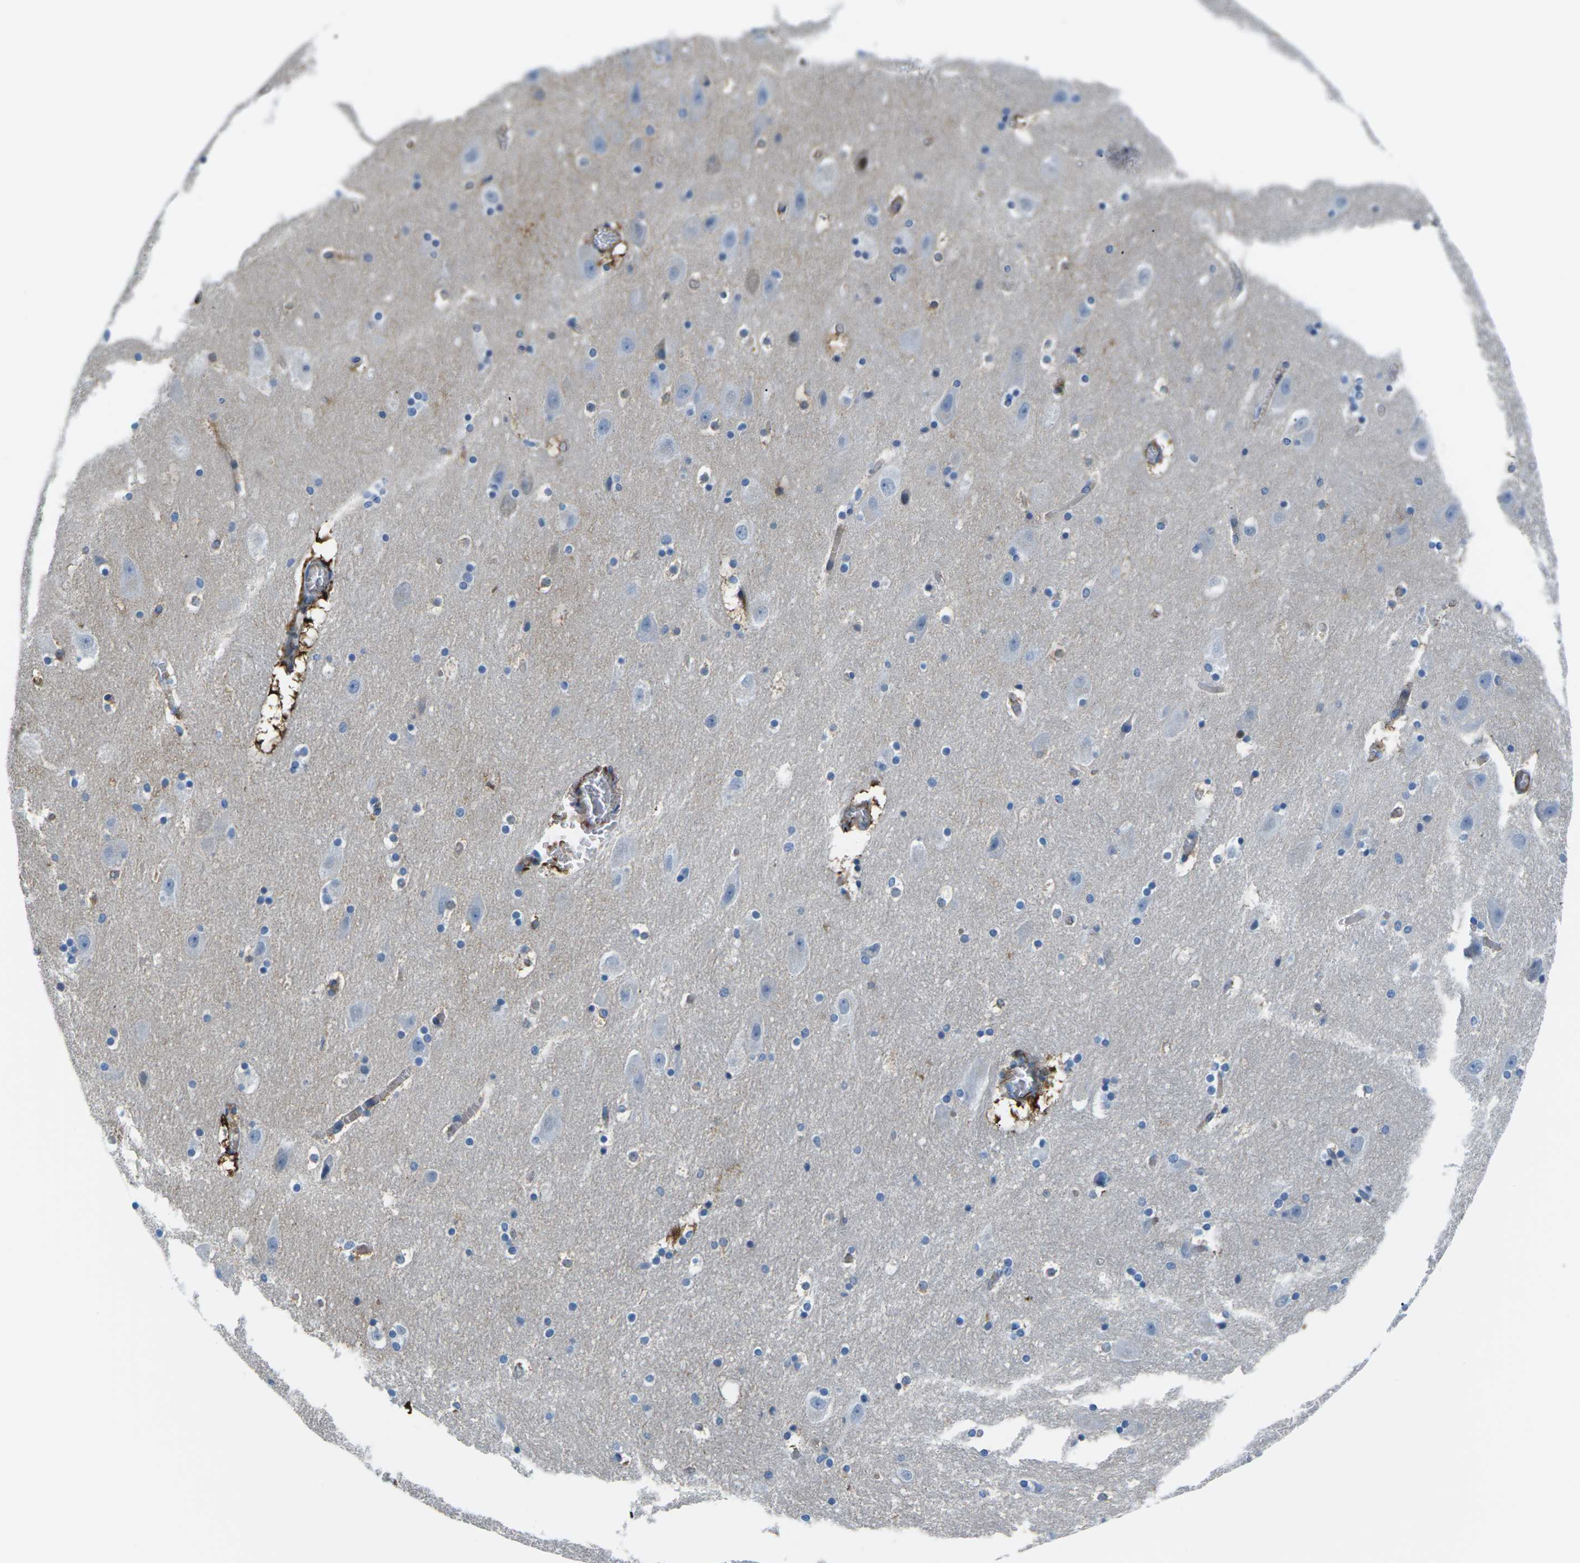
{"staining": {"intensity": "strong", "quantity": "<25%", "location": "cytoplasmic/membranous,nuclear"}, "tissue": "hippocampus", "cell_type": "Glial cells", "image_type": "normal", "snomed": [{"axis": "morphology", "description": "Normal tissue, NOS"}, {"axis": "topography", "description": "Hippocampus"}], "caption": "Hippocampus was stained to show a protein in brown. There is medium levels of strong cytoplasmic/membranous,nuclear staining in about <25% of glial cells. (Brightfield microscopy of DAB IHC at high magnification).", "gene": "SOCS4", "patient": {"sex": "male", "age": 45}}